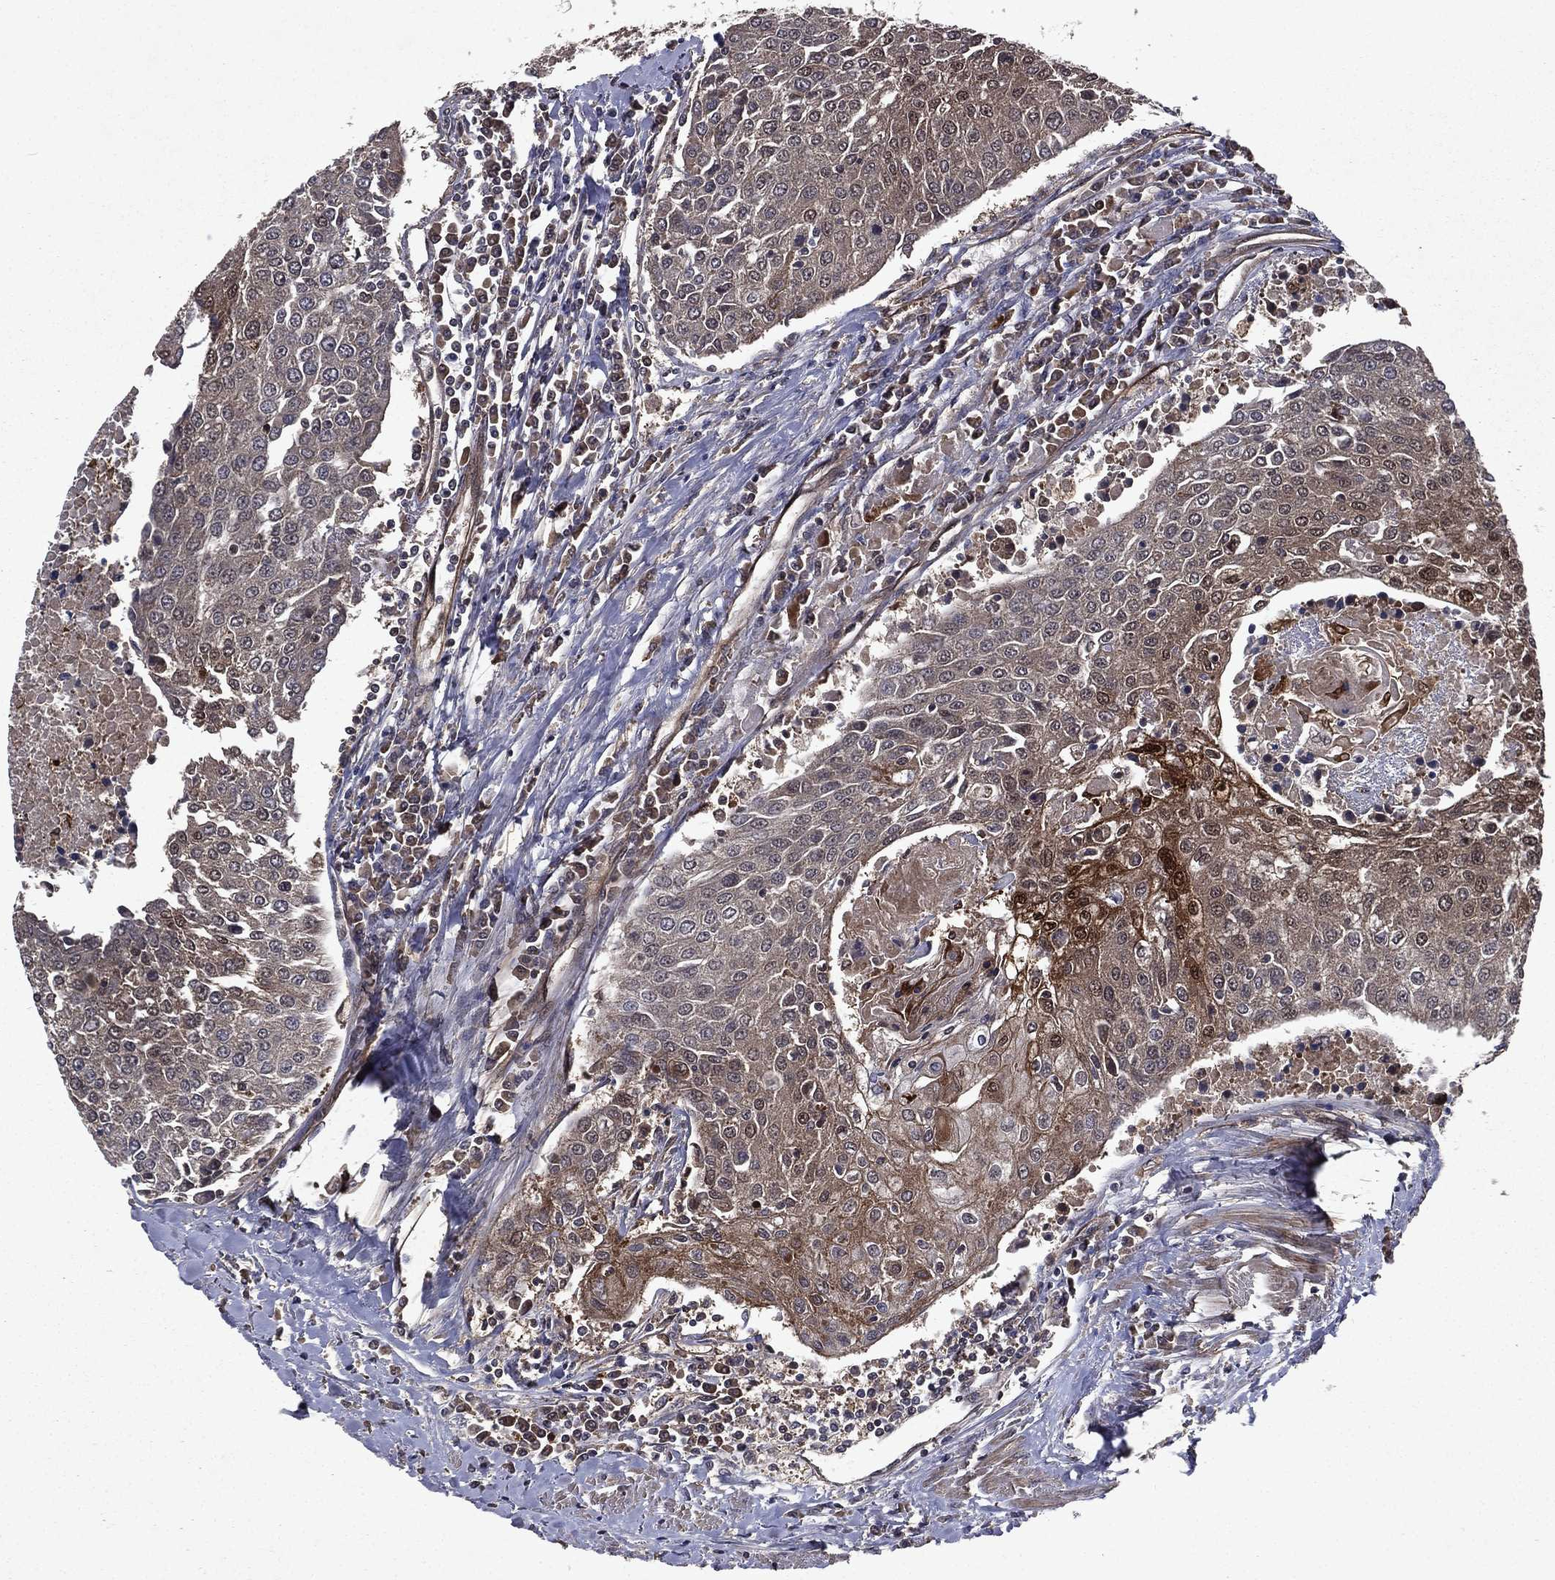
{"staining": {"intensity": "moderate", "quantity": "<25%", "location": "cytoplasmic/membranous"}, "tissue": "urothelial cancer", "cell_type": "Tumor cells", "image_type": "cancer", "snomed": [{"axis": "morphology", "description": "Urothelial carcinoma, High grade"}, {"axis": "topography", "description": "Urinary bladder"}], "caption": "The histopathology image shows a brown stain indicating the presence of a protein in the cytoplasmic/membranous of tumor cells in urothelial cancer.", "gene": "FGD1", "patient": {"sex": "female", "age": 85}}